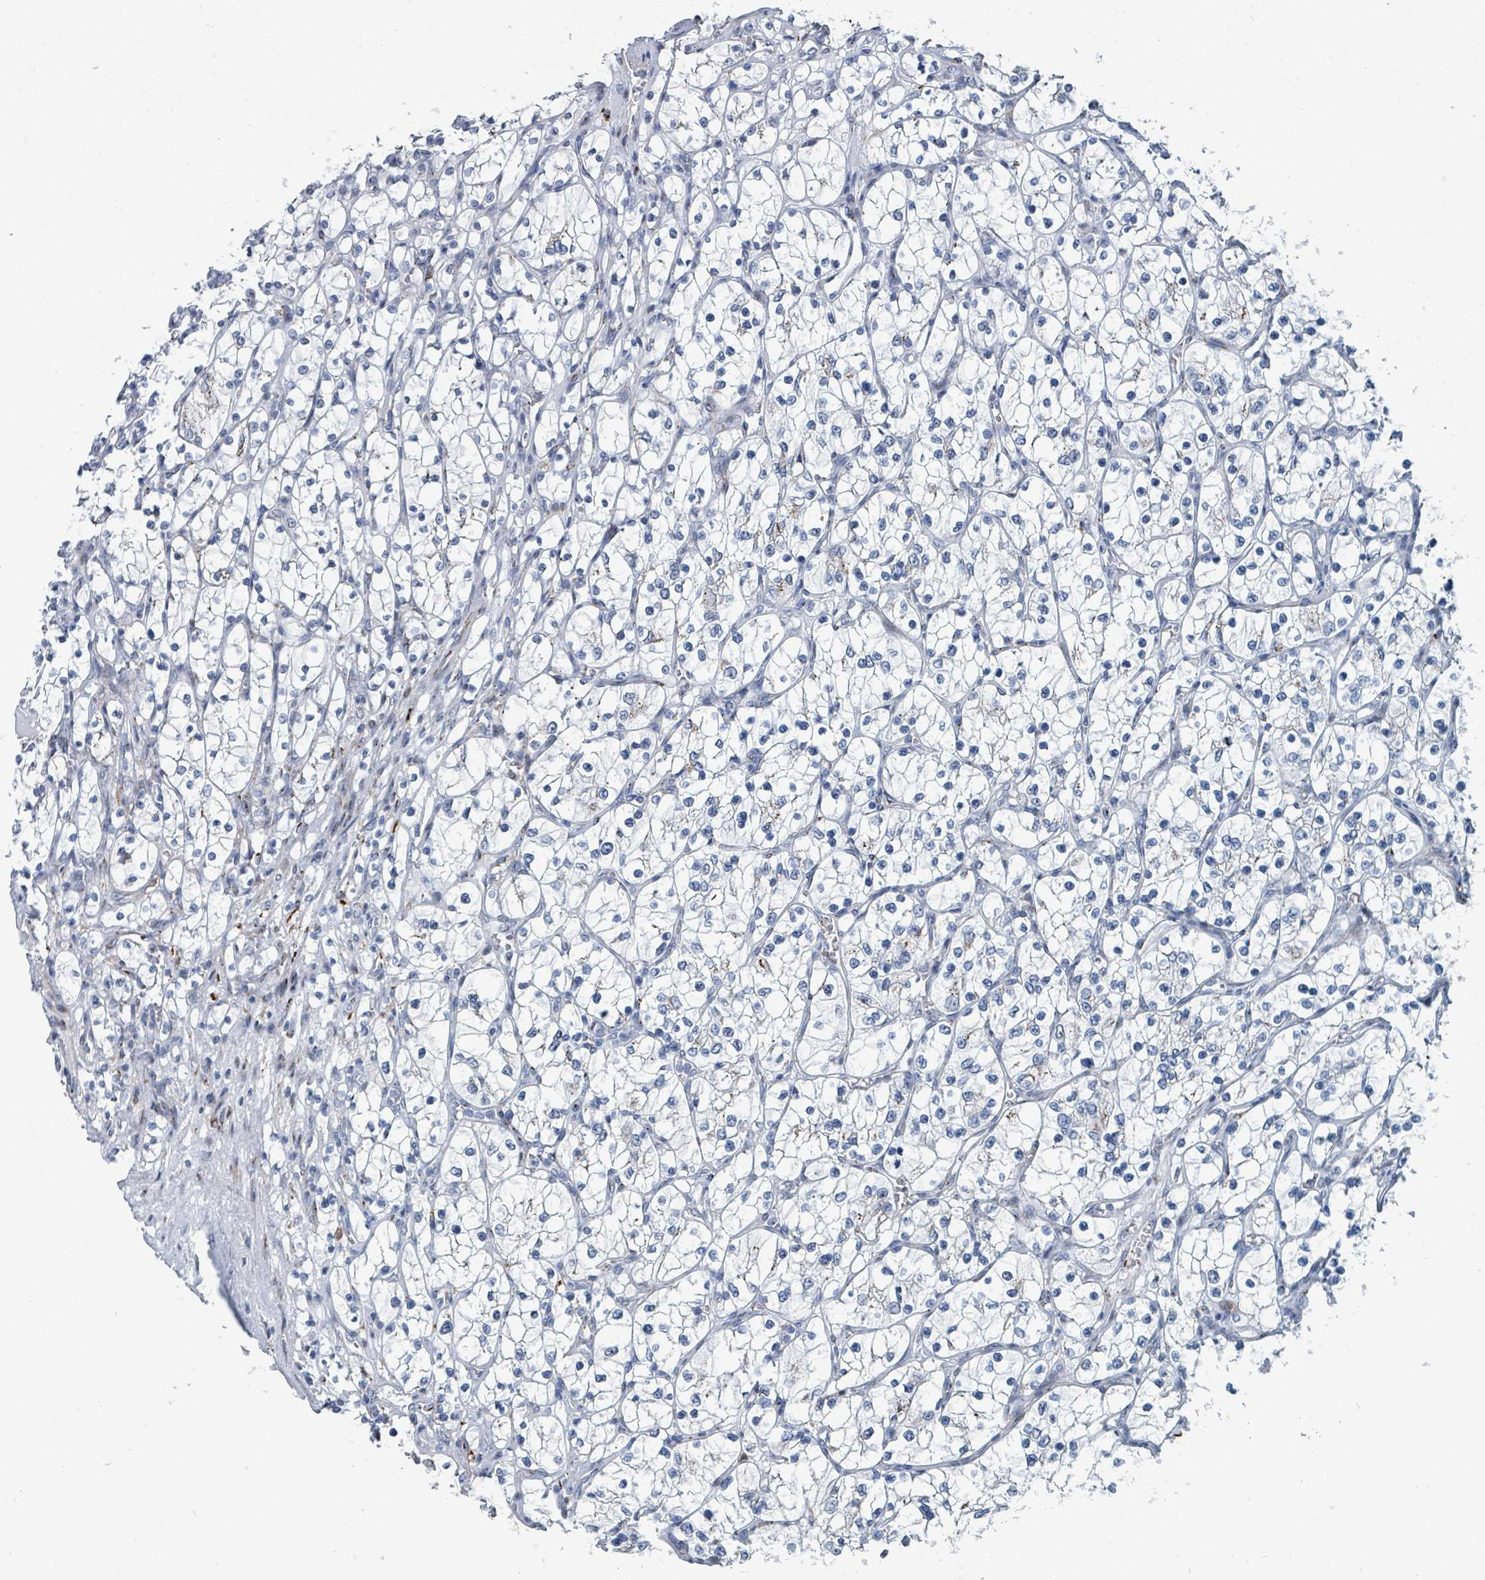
{"staining": {"intensity": "negative", "quantity": "none", "location": "none"}, "tissue": "renal cancer", "cell_type": "Tumor cells", "image_type": "cancer", "snomed": [{"axis": "morphology", "description": "Adenocarcinoma, NOS"}, {"axis": "topography", "description": "Kidney"}], "caption": "IHC image of renal adenocarcinoma stained for a protein (brown), which exhibits no positivity in tumor cells.", "gene": "DCAF5", "patient": {"sex": "female", "age": 69}}